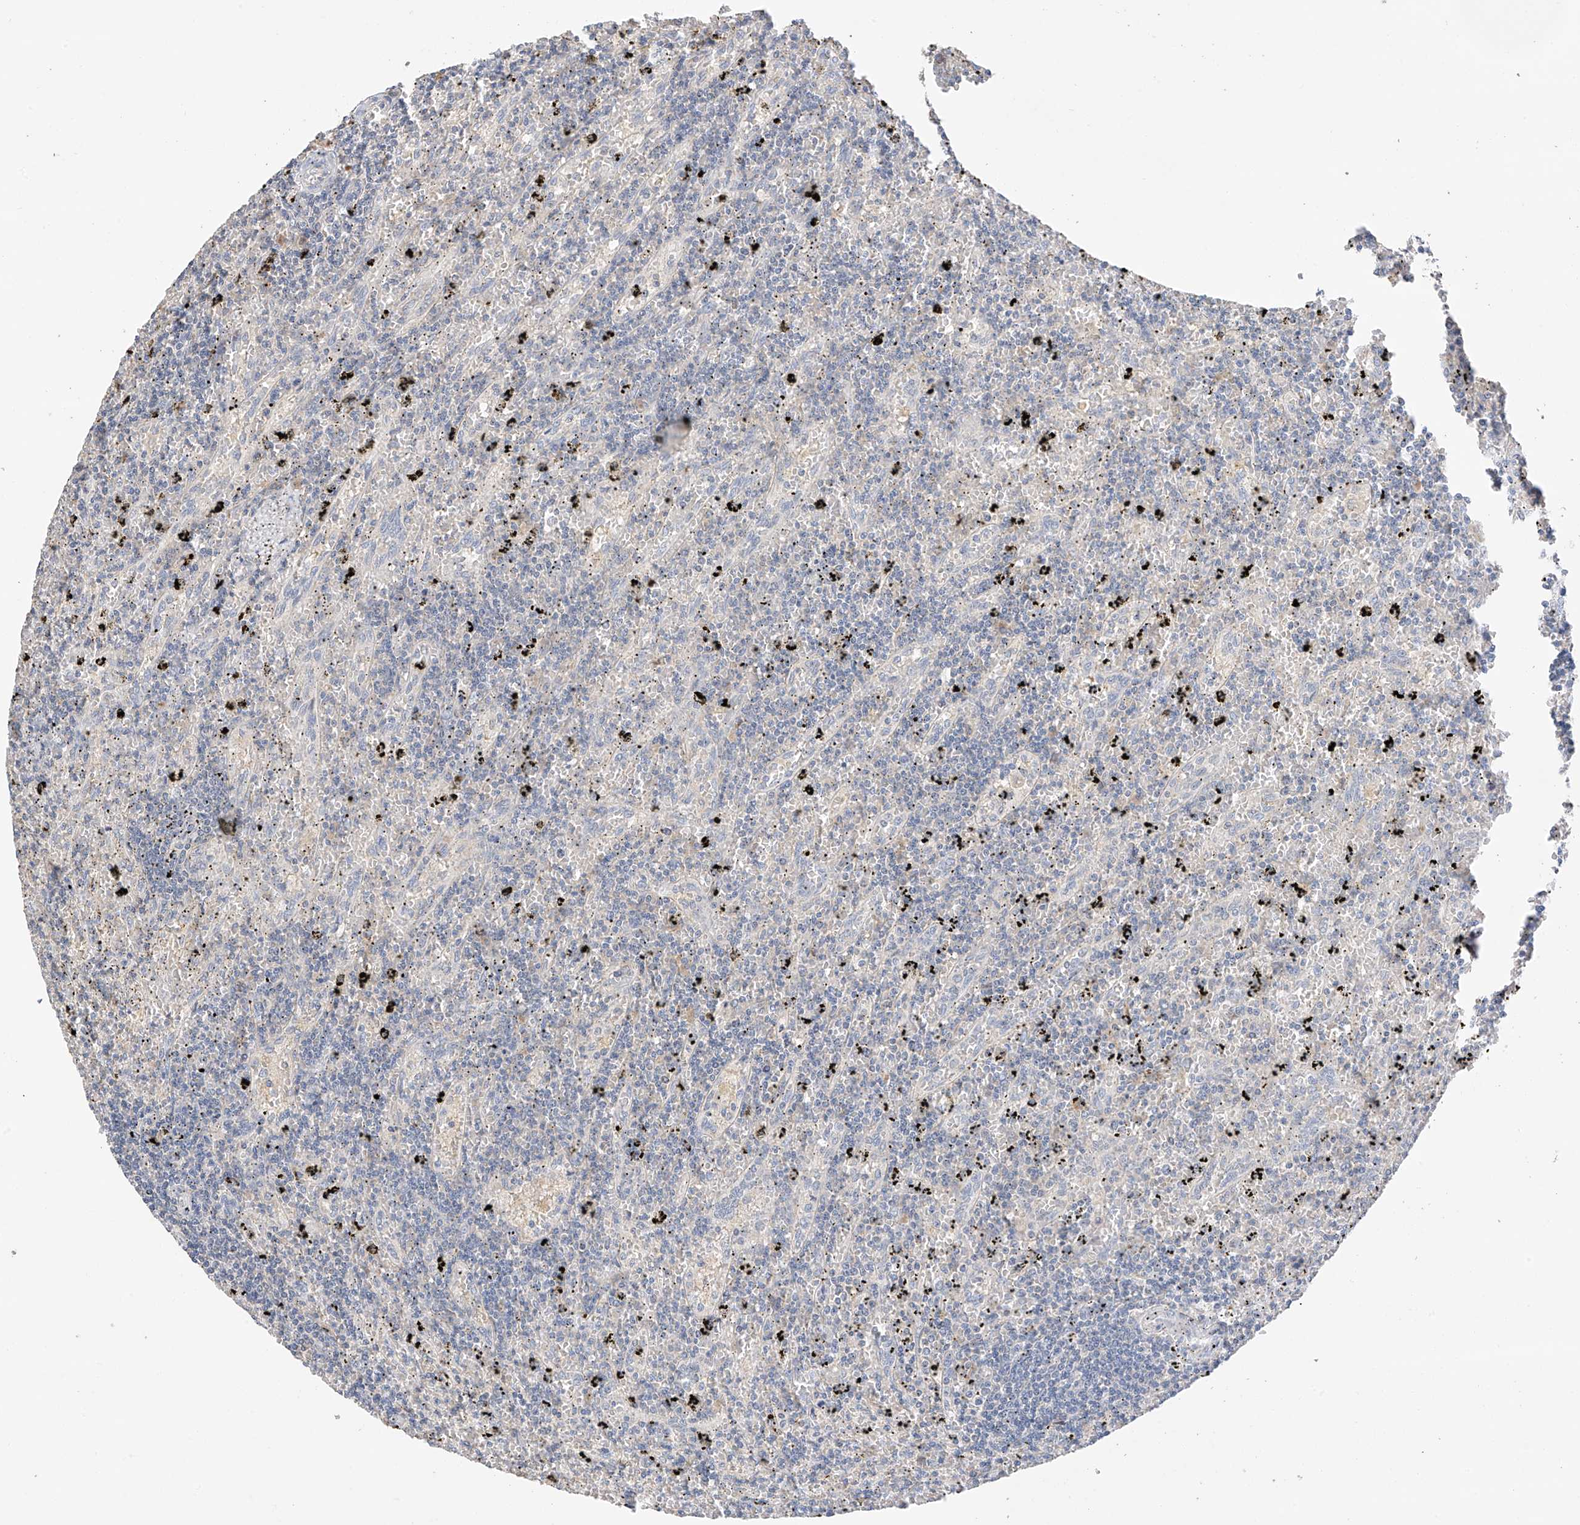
{"staining": {"intensity": "negative", "quantity": "none", "location": "none"}, "tissue": "lymphoma", "cell_type": "Tumor cells", "image_type": "cancer", "snomed": [{"axis": "morphology", "description": "Malignant lymphoma, non-Hodgkin's type, Low grade"}, {"axis": "topography", "description": "Spleen"}], "caption": "This is an immunohistochemistry image of human low-grade malignant lymphoma, non-Hodgkin's type. There is no expression in tumor cells.", "gene": "CAPN13", "patient": {"sex": "male", "age": 76}}